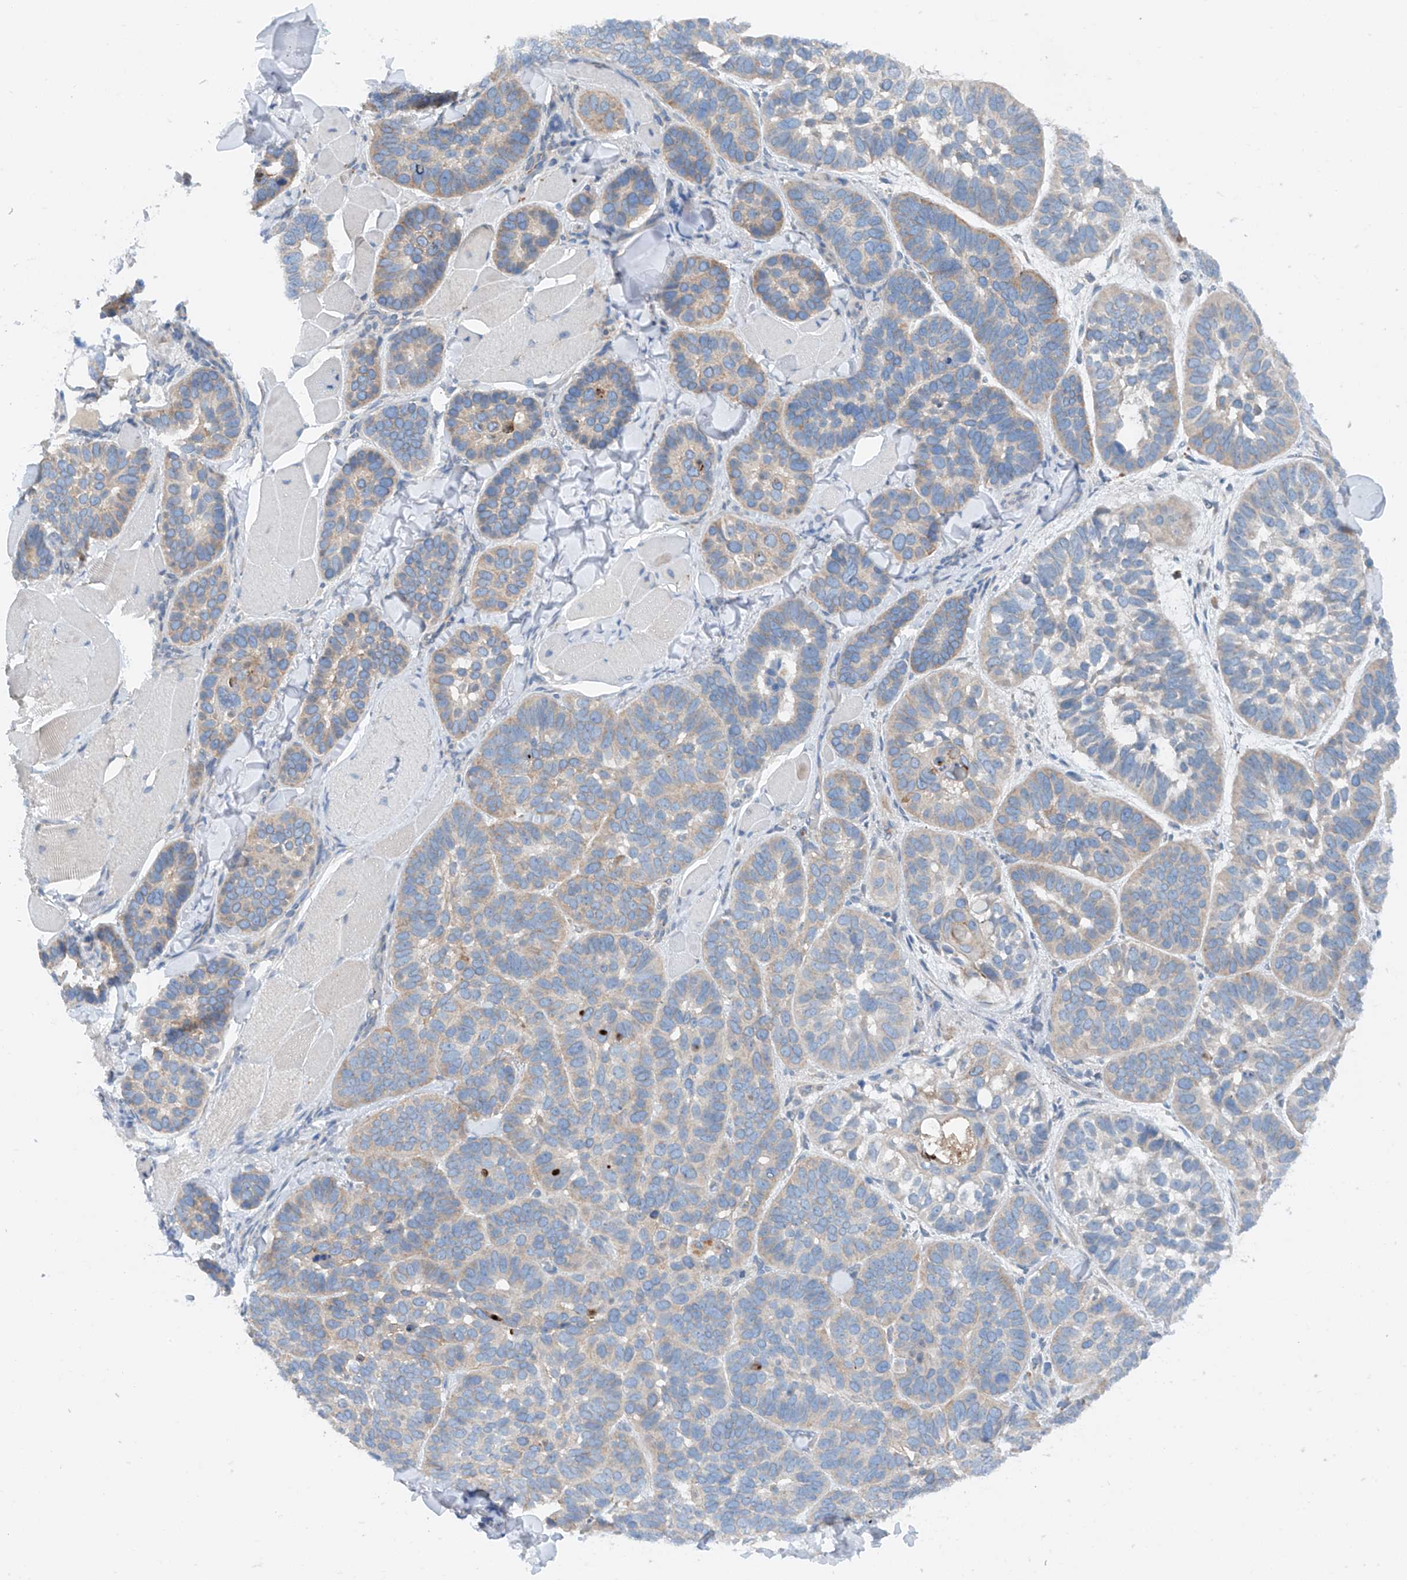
{"staining": {"intensity": "weak", "quantity": "<25%", "location": "cytoplasmic/membranous"}, "tissue": "skin cancer", "cell_type": "Tumor cells", "image_type": "cancer", "snomed": [{"axis": "morphology", "description": "Basal cell carcinoma"}, {"axis": "topography", "description": "Skin"}], "caption": "Tumor cells show no significant staining in basal cell carcinoma (skin). (IHC, brightfield microscopy, high magnification).", "gene": "CEP85L", "patient": {"sex": "male", "age": 62}}